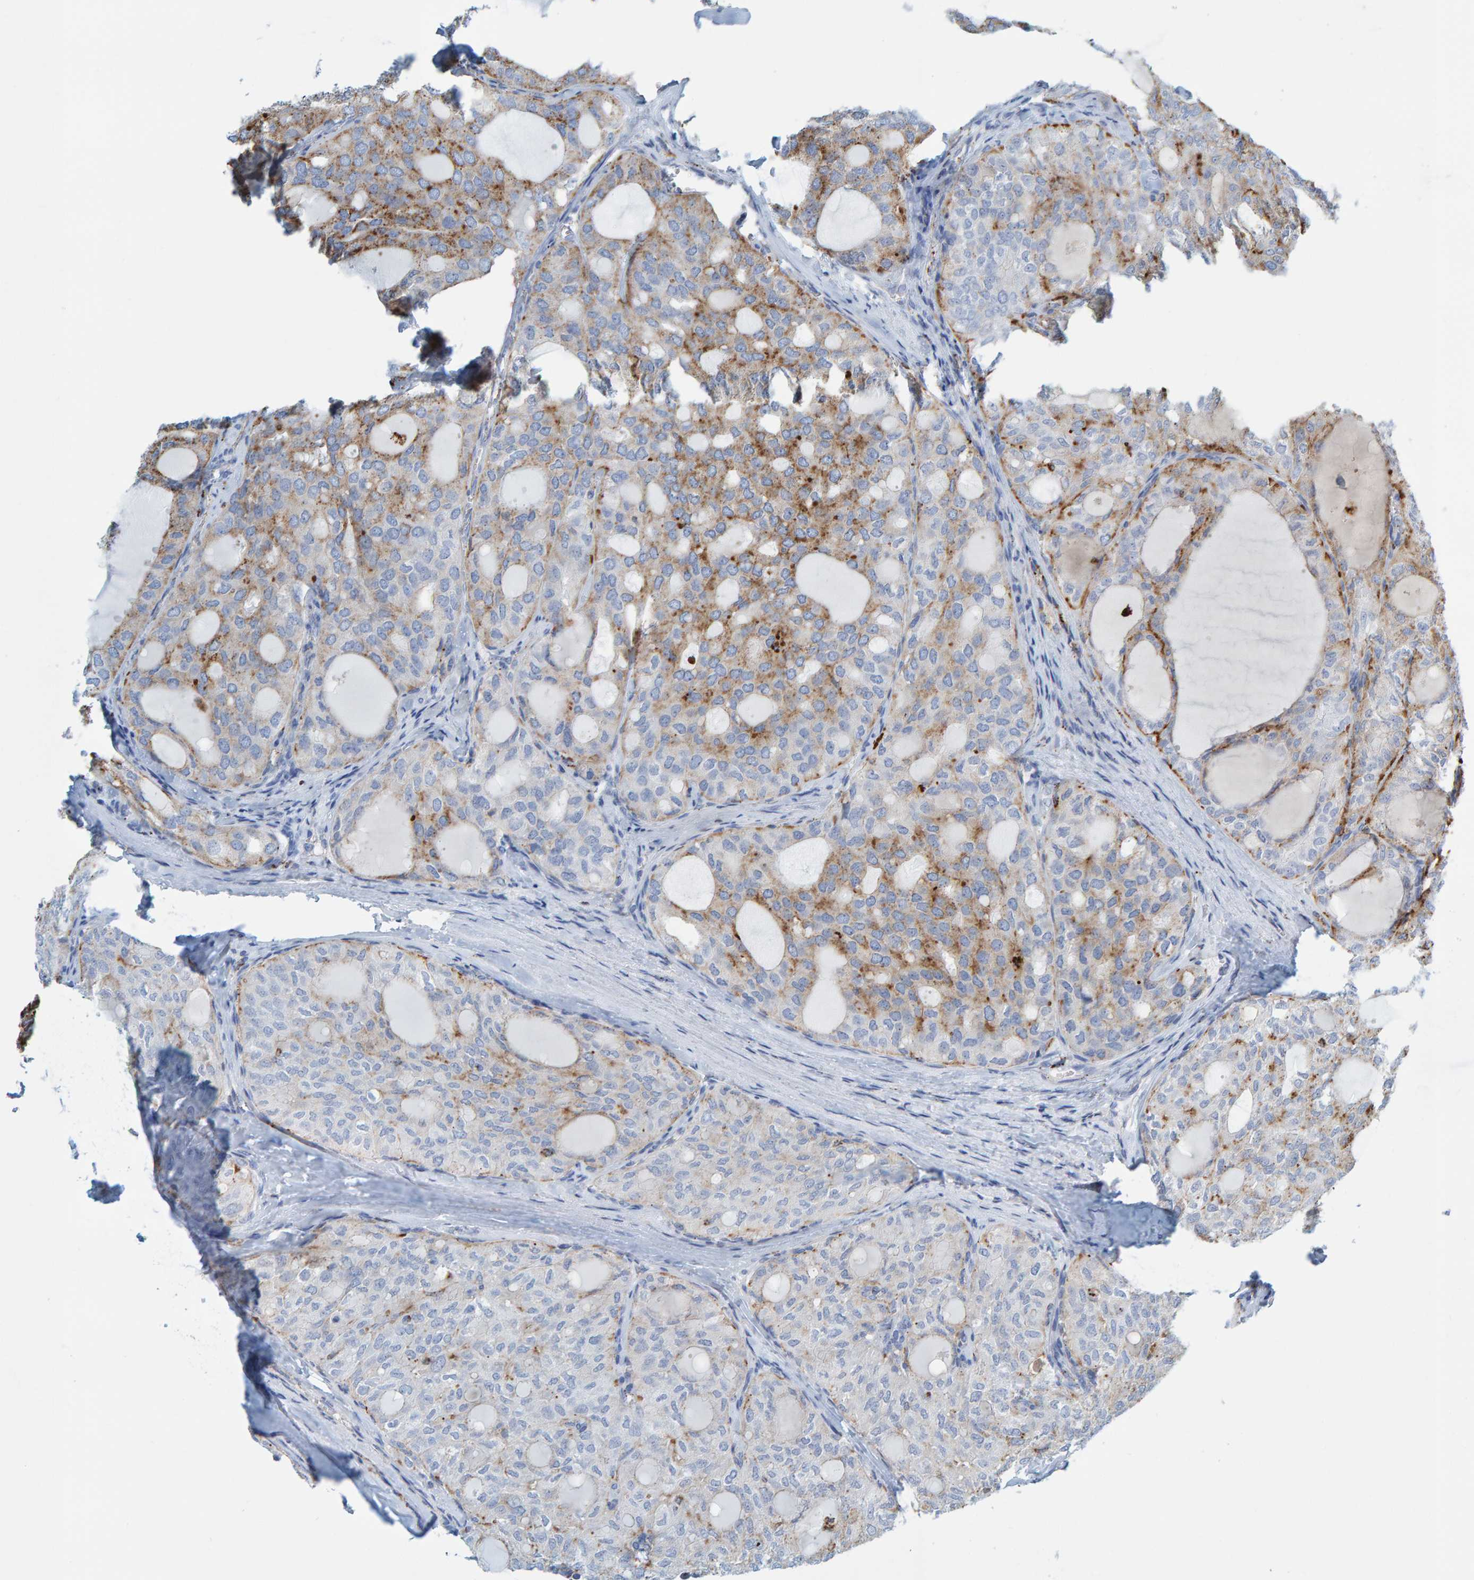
{"staining": {"intensity": "moderate", "quantity": "<25%", "location": "cytoplasmic/membranous"}, "tissue": "thyroid cancer", "cell_type": "Tumor cells", "image_type": "cancer", "snomed": [{"axis": "morphology", "description": "Follicular adenoma carcinoma, NOS"}, {"axis": "topography", "description": "Thyroid gland"}], "caption": "Immunohistochemical staining of human thyroid cancer (follicular adenoma carcinoma) reveals low levels of moderate cytoplasmic/membranous expression in approximately <25% of tumor cells. The staining is performed using DAB brown chromogen to label protein expression. The nuclei are counter-stained blue using hematoxylin.", "gene": "BIN3", "patient": {"sex": "male", "age": 75}}